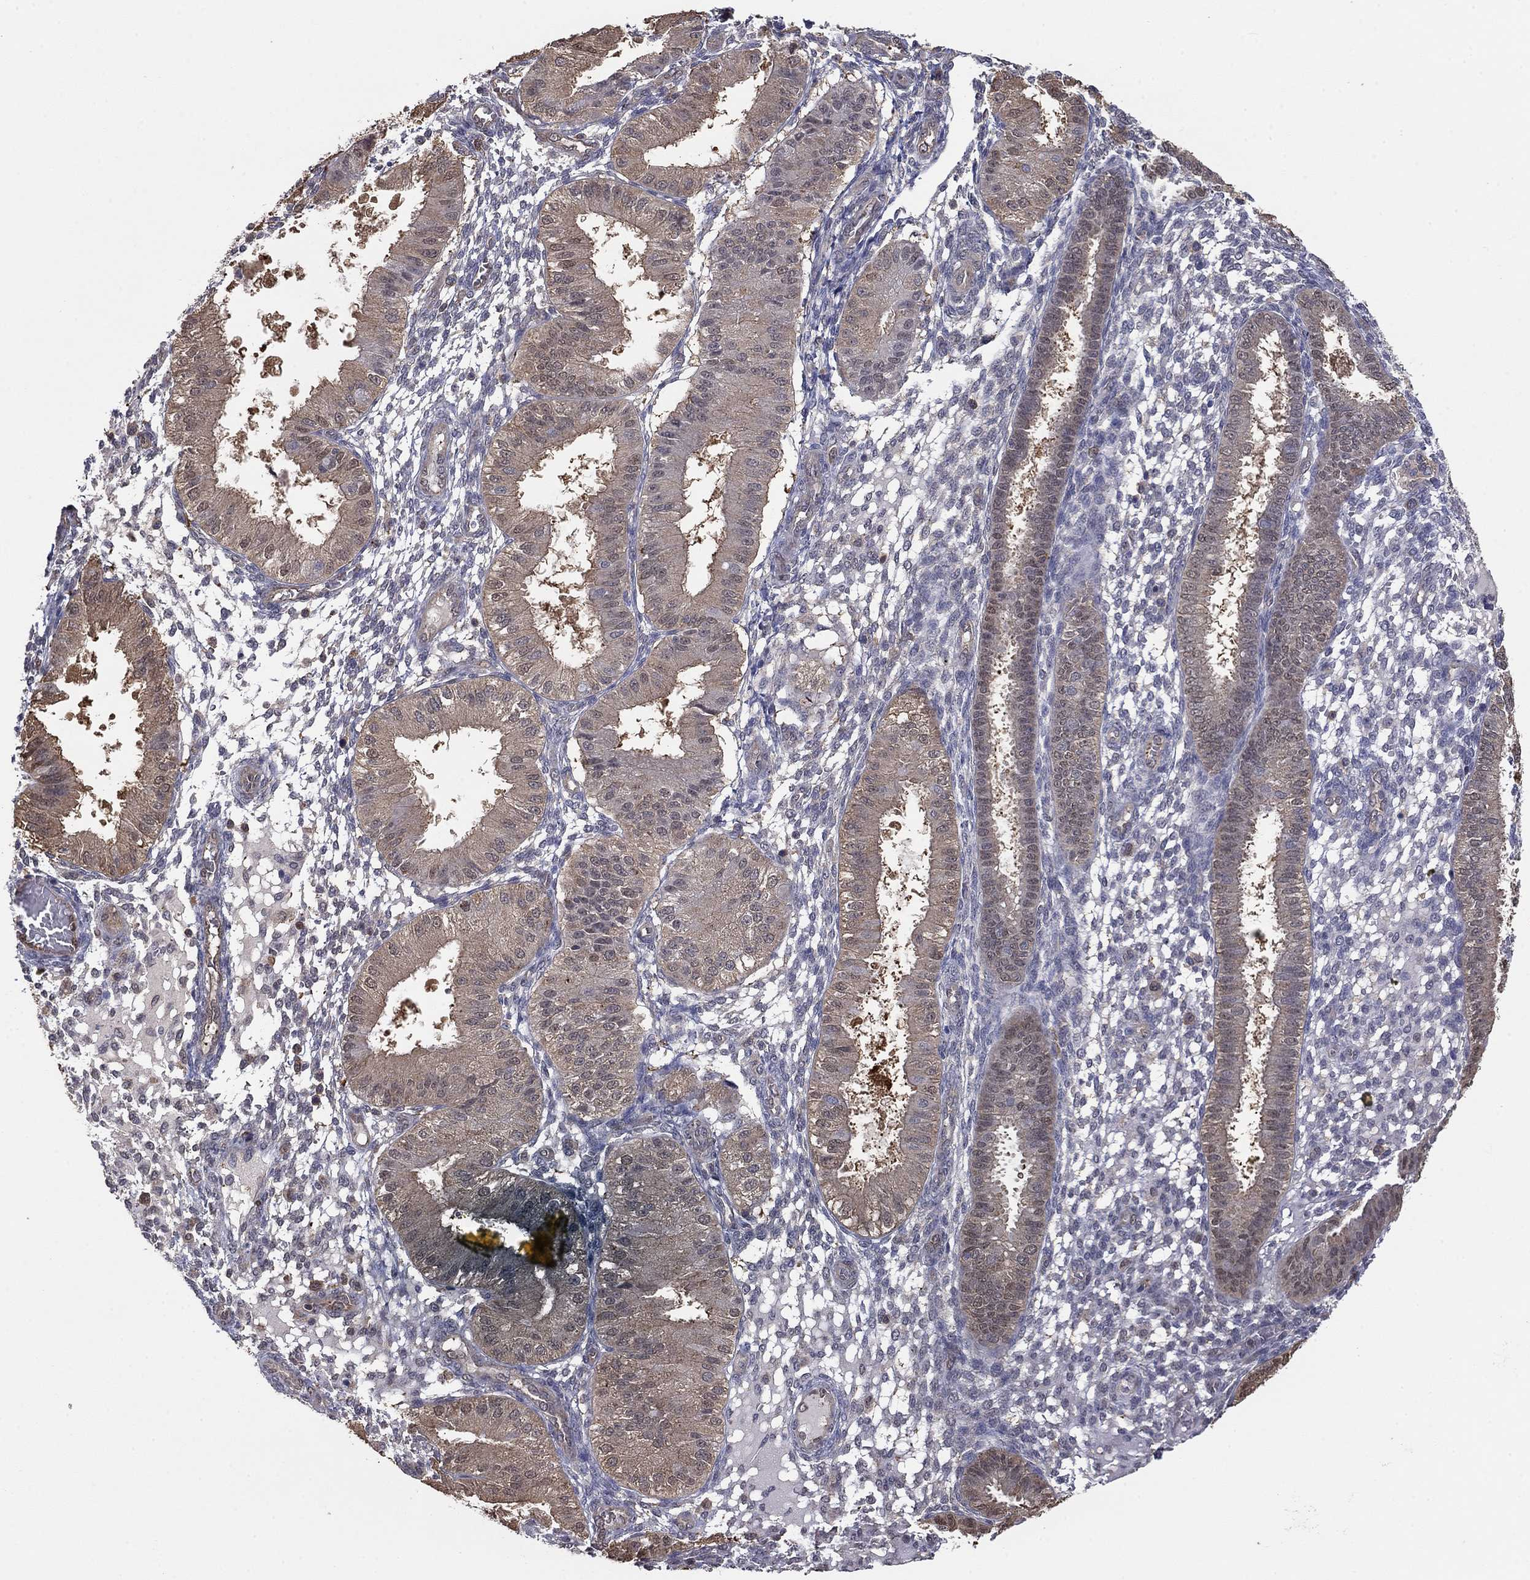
{"staining": {"intensity": "weak", "quantity": "25%-75%", "location": "cytoplasmic/membranous"}, "tissue": "endometrium", "cell_type": "Cells in endometrial stroma", "image_type": "normal", "snomed": [{"axis": "morphology", "description": "Normal tissue, NOS"}, {"axis": "topography", "description": "Endometrium"}], "caption": "Protein analysis of benign endometrium displays weak cytoplasmic/membranous expression in approximately 25%-75% of cells in endometrial stroma.", "gene": "RNF114", "patient": {"sex": "female", "age": 43}}